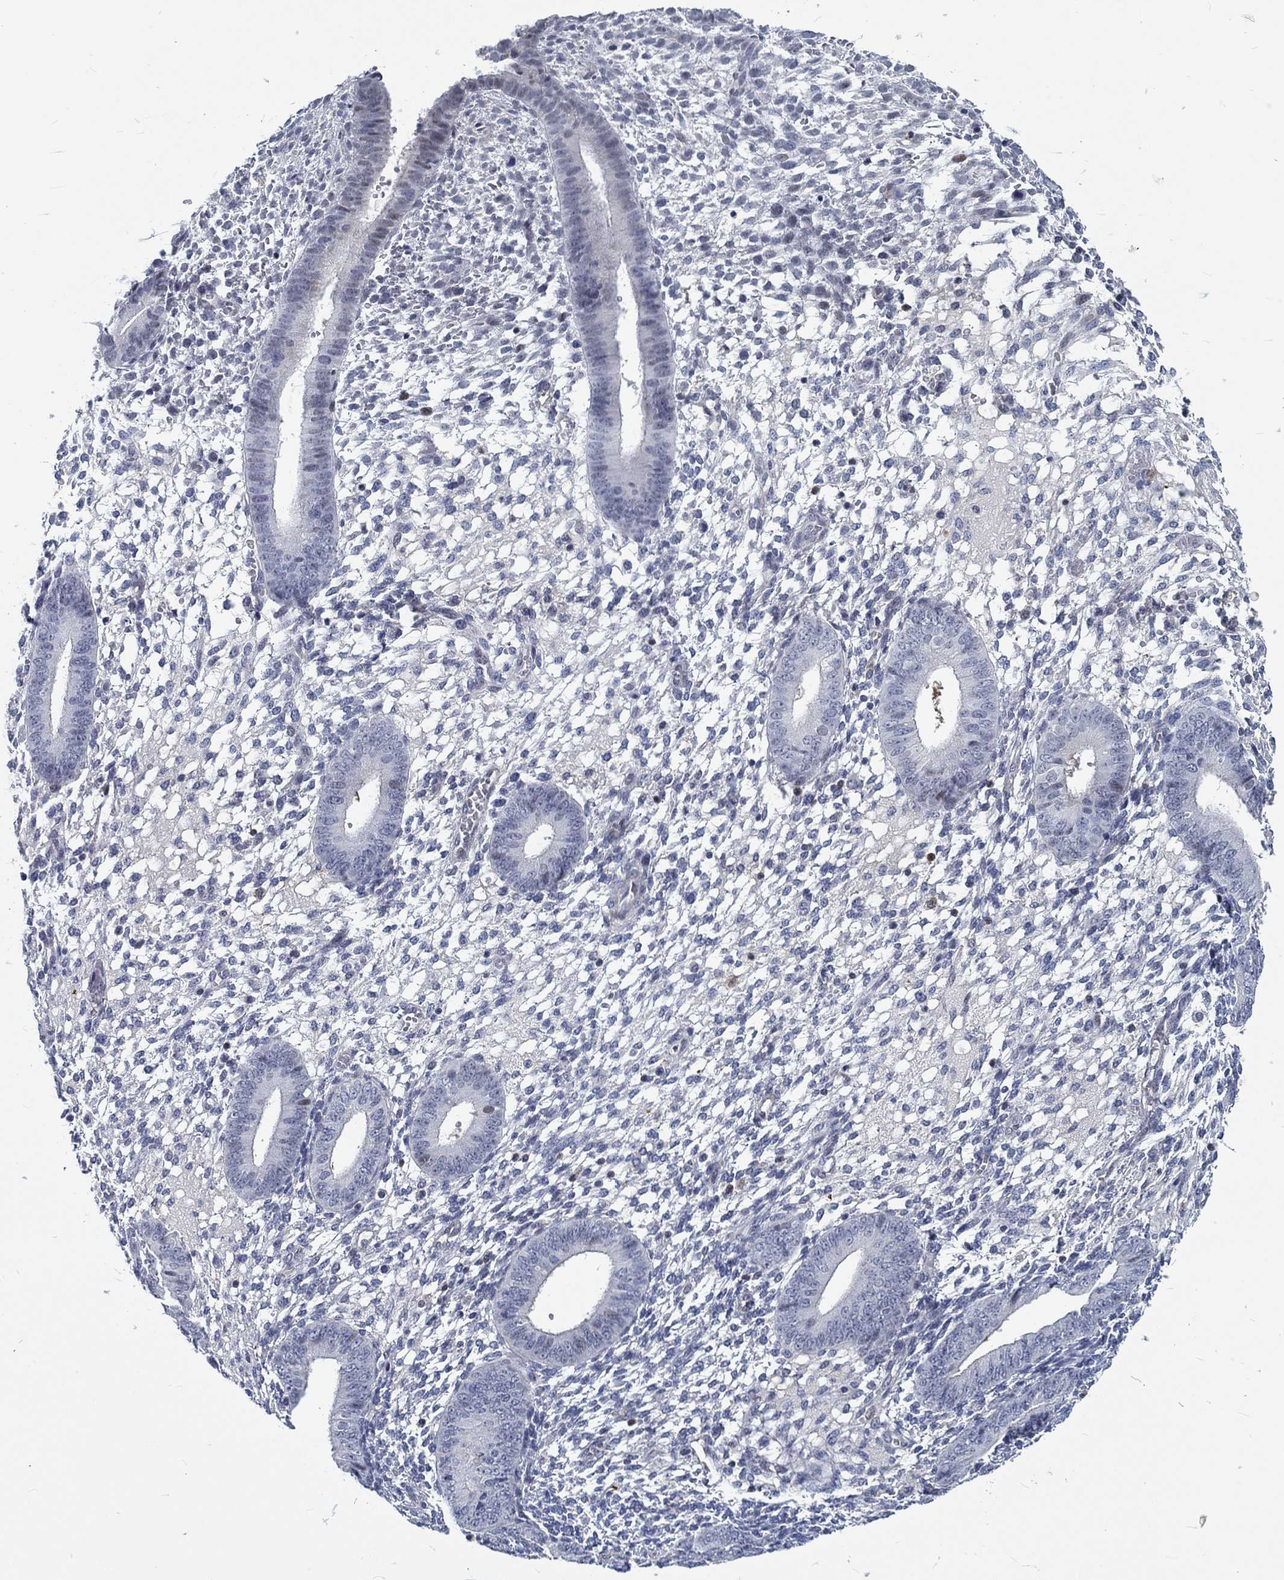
{"staining": {"intensity": "negative", "quantity": "none", "location": "none"}, "tissue": "endometrium", "cell_type": "Cells in endometrial stroma", "image_type": "normal", "snomed": [{"axis": "morphology", "description": "Normal tissue, NOS"}, {"axis": "topography", "description": "Endometrium"}], "caption": "There is no significant expression in cells in endometrial stroma of endometrium. (Brightfield microscopy of DAB immunohistochemistry (IHC) at high magnification).", "gene": "MYBPC1", "patient": {"sex": "female", "age": 39}}